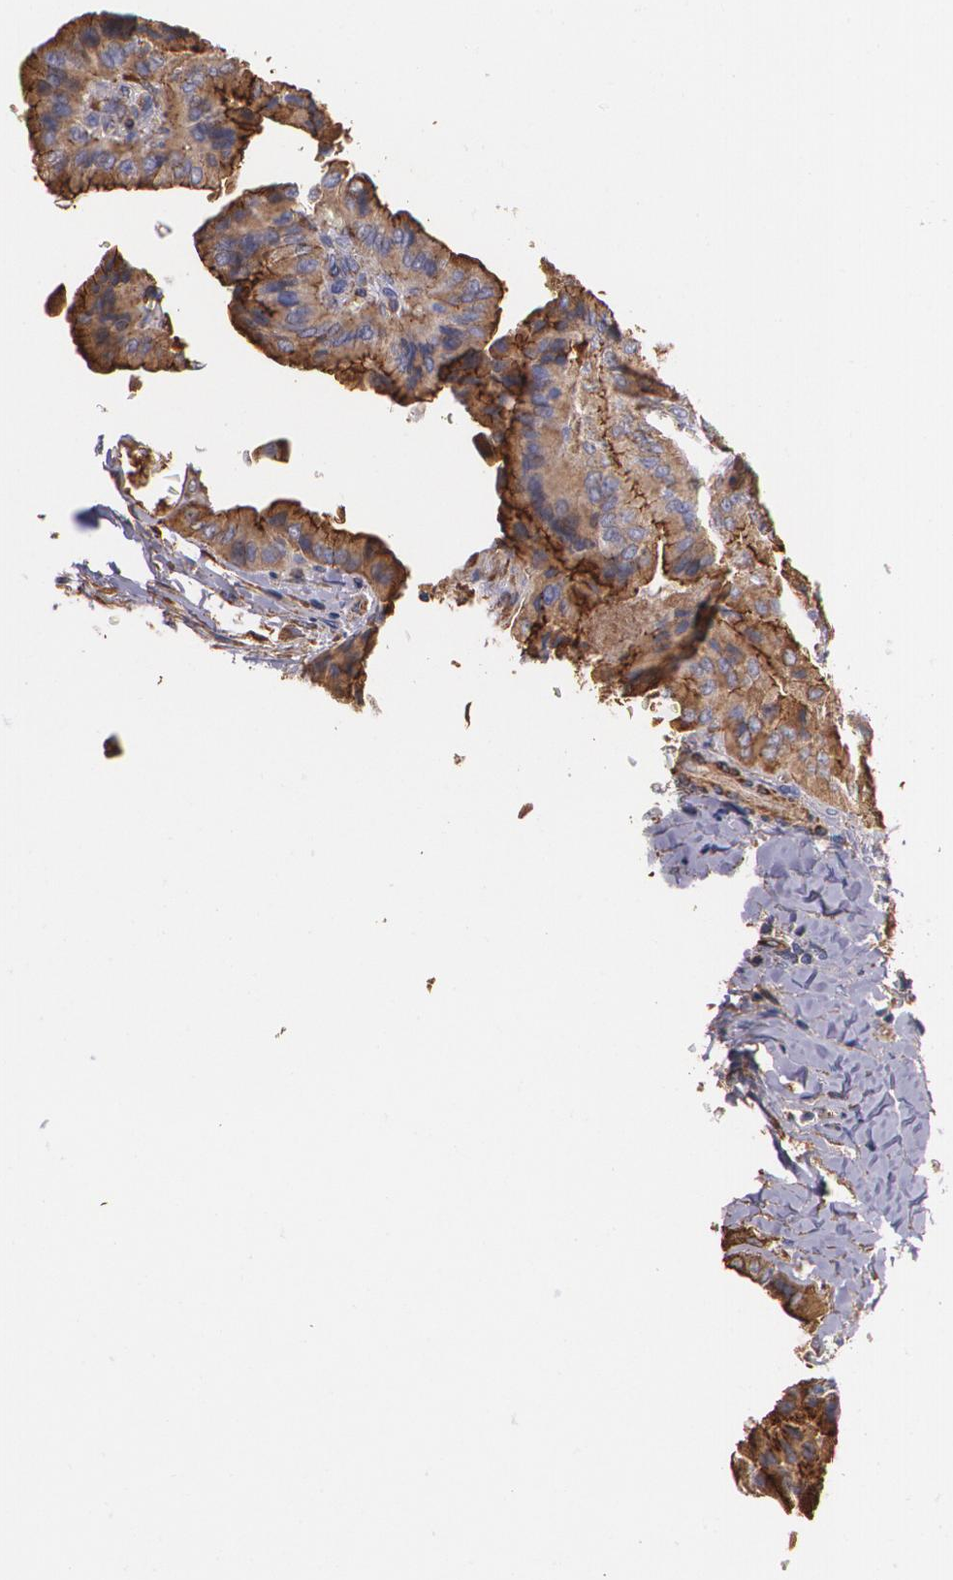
{"staining": {"intensity": "moderate", "quantity": ">75%", "location": "cytoplasmic/membranous"}, "tissue": "thyroid cancer", "cell_type": "Tumor cells", "image_type": "cancer", "snomed": [{"axis": "morphology", "description": "Papillary adenocarcinoma, NOS"}, {"axis": "topography", "description": "Thyroid gland"}], "caption": "Thyroid cancer (papillary adenocarcinoma) stained with a brown dye demonstrates moderate cytoplasmic/membranous positive expression in about >75% of tumor cells.", "gene": "TJP1", "patient": {"sex": "female", "age": 71}}